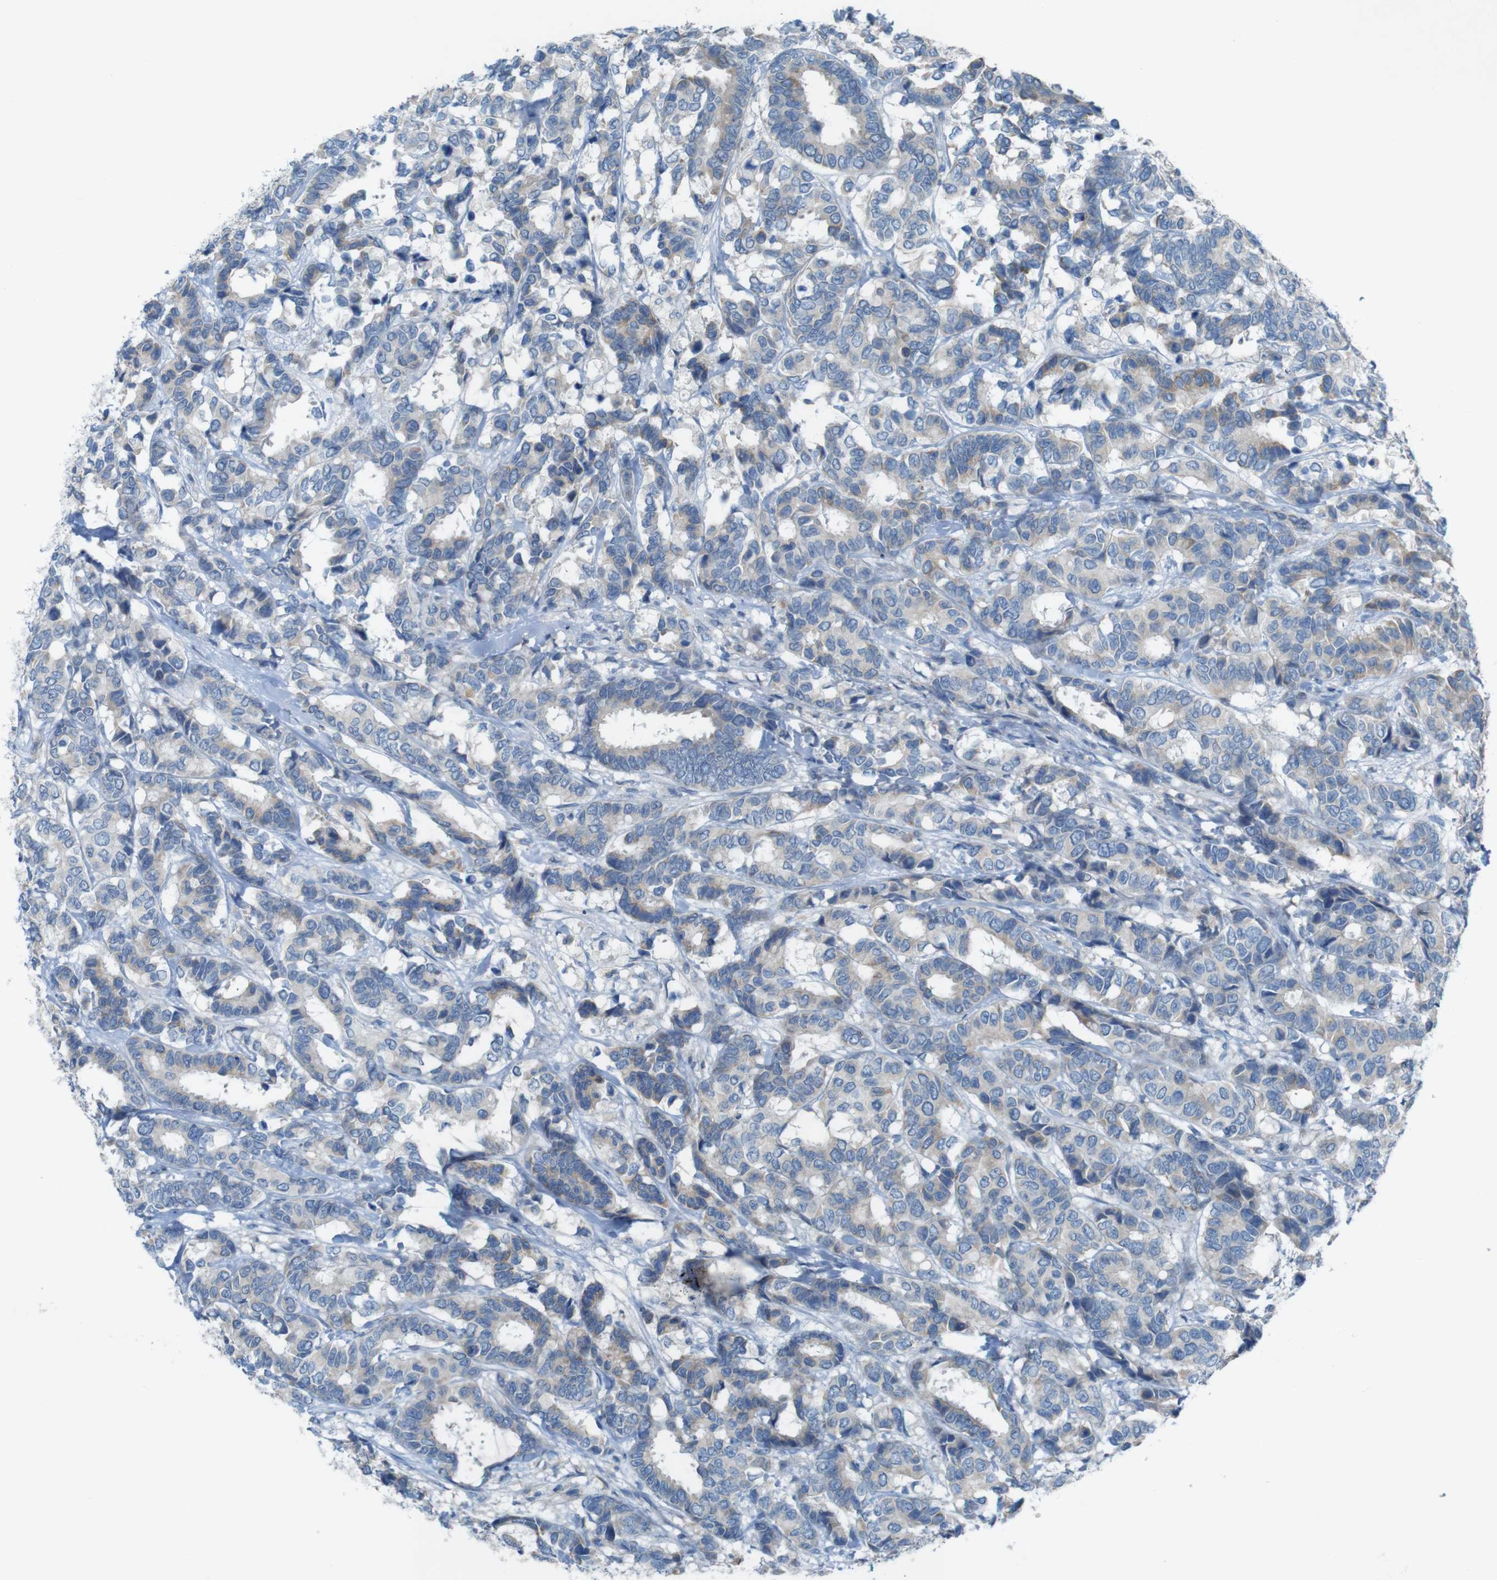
{"staining": {"intensity": "weak", "quantity": "<25%", "location": "cytoplasmic/membranous"}, "tissue": "breast cancer", "cell_type": "Tumor cells", "image_type": "cancer", "snomed": [{"axis": "morphology", "description": "Duct carcinoma"}, {"axis": "topography", "description": "Breast"}], "caption": "A high-resolution histopathology image shows immunohistochemistry (IHC) staining of infiltrating ductal carcinoma (breast), which displays no significant positivity in tumor cells.", "gene": "MOGAT3", "patient": {"sex": "female", "age": 87}}